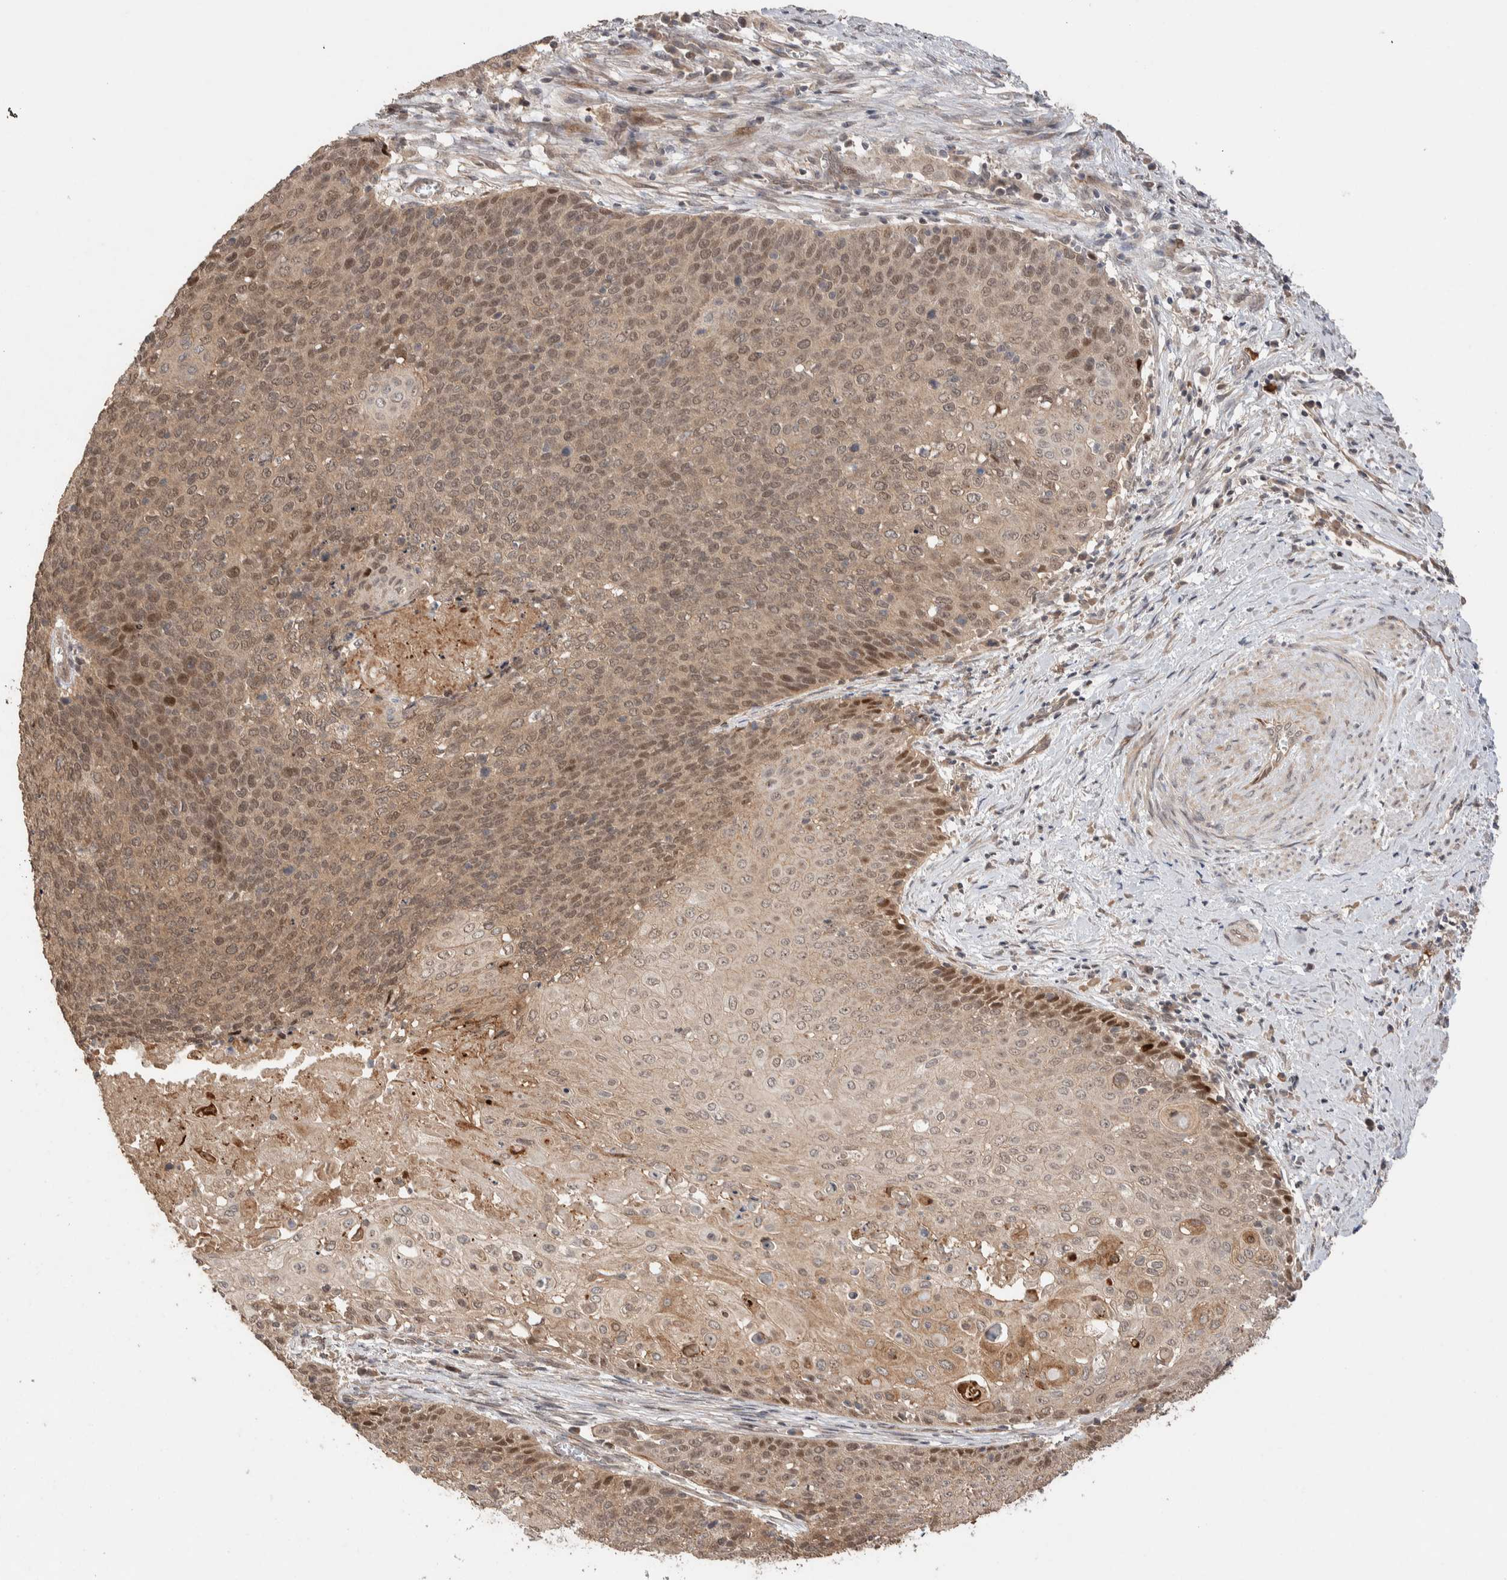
{"staining": {"intensity": "moderate", "quantity": ">75%", "location": "cytoplasmic/membranous,nuclear"}, "tissue": "cervical cancer", "cell_type": "Tumor cells", "image_type": "cancer", "snomed": [{"axis": "morphology", "description": "Squamous cell carcinoma, NOS"}, {"axis": "topography", "description": "Cervix"}], "caption": "Protein staining reveals moderate cytoplasmic/membranous and nuclear positivity in approximately >75% of tumor cells in cervical cancer.", "gene": "PRDM15", "patient": {"sex": "female", "age": 39}}